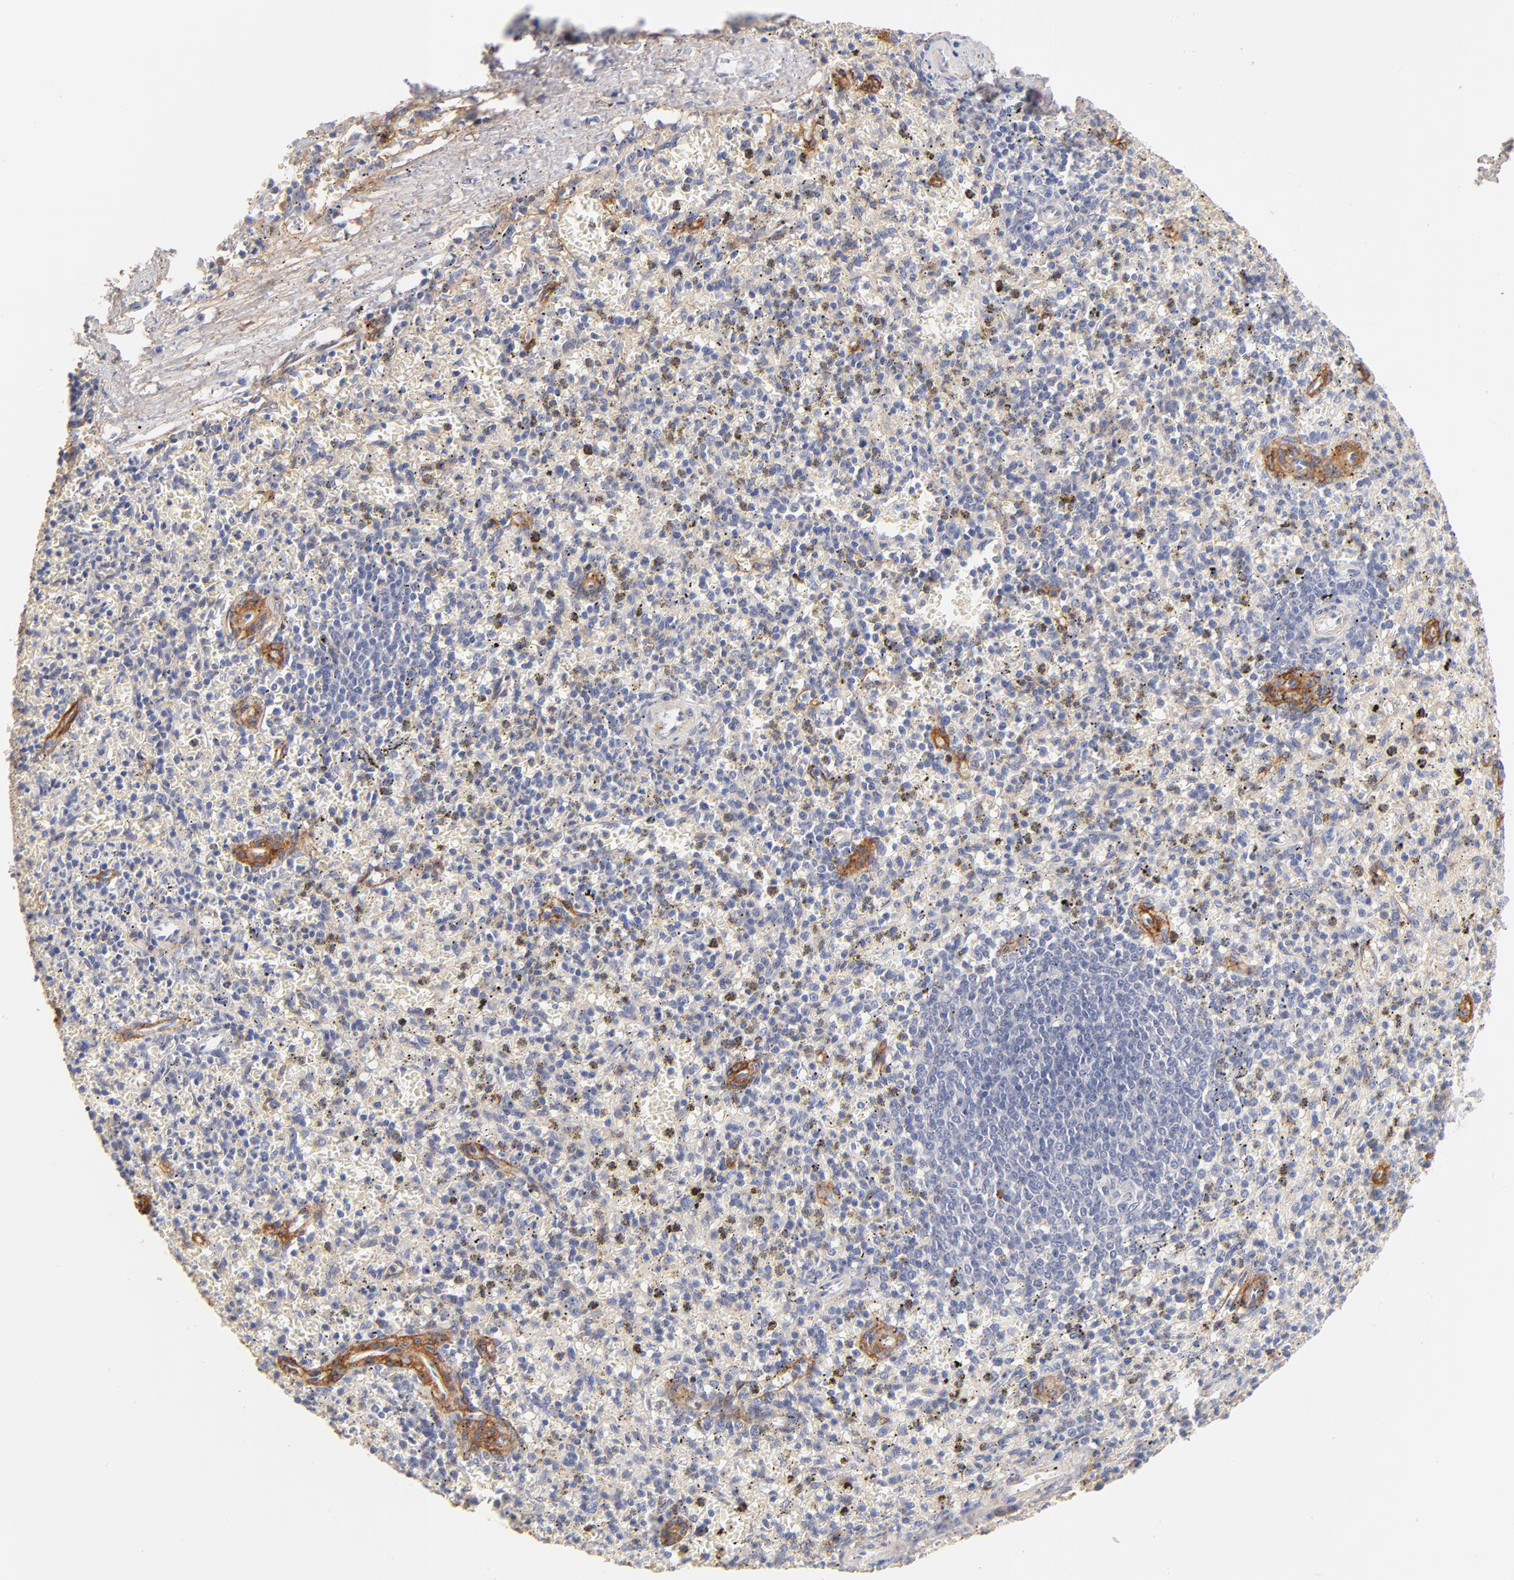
{"staining": {"intensity": "negative", "quantity": "none", "location": "none"}, "tissue": "spleen", "cell_type": "Cells in red pulp", "image_type": "normal", "snomed": [{"axis": "morphology", "description": "Normal tissue, NOS"}, {"axis": "topography", "description": "Spleen"}], "caption": "Immunohistochemistry histopathology image of unremarkable spleen stained for a protein (brown), which exhibits no expression in cells in red pulp.", "gene": "ITGA8", "patient": {"sex": "male", "age": 72}}